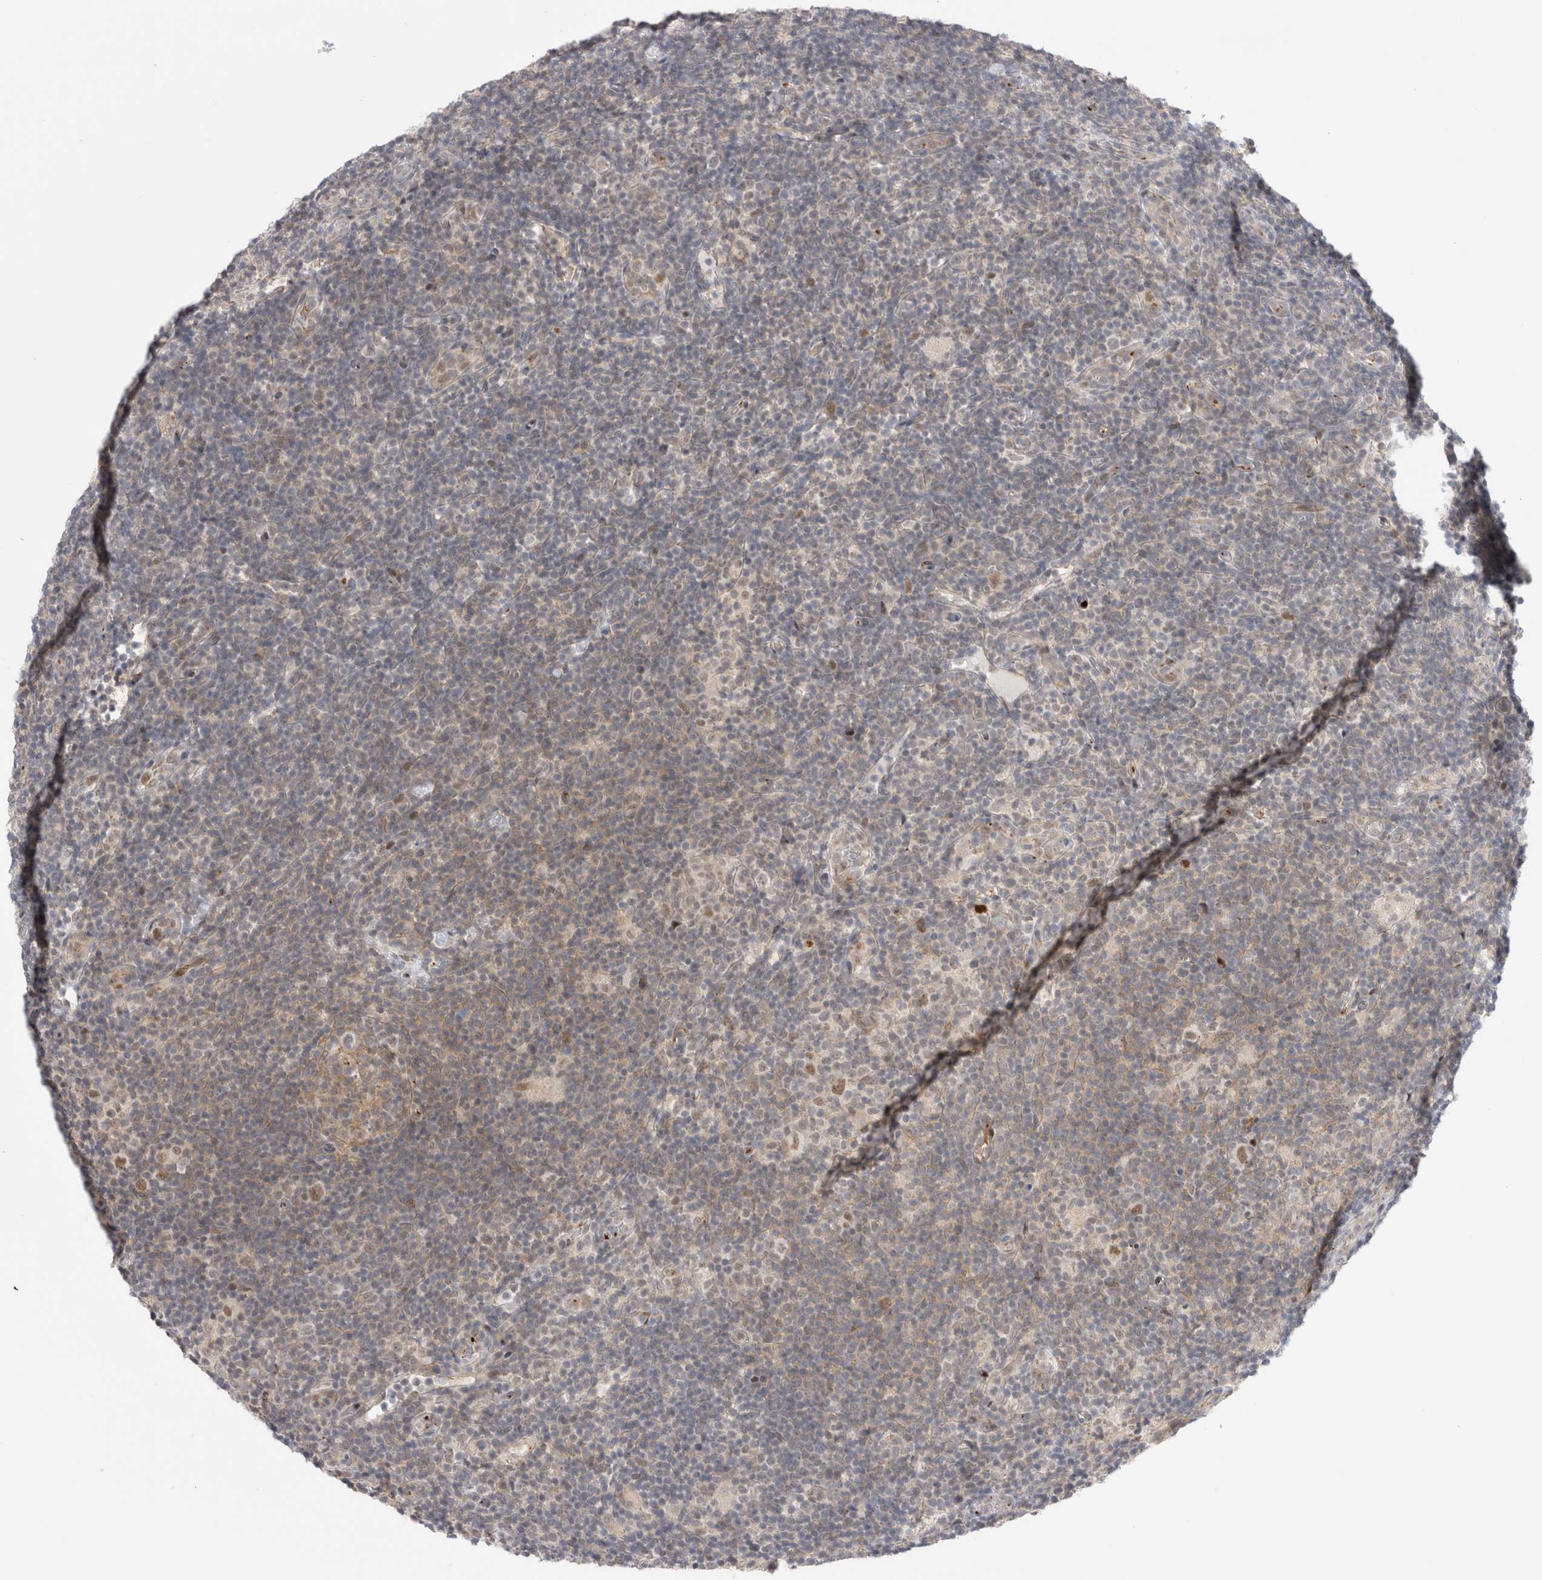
{"staining": {"intensity": "weak", "quantity": ">75%", "location": "nuclear"}, "tissue": "lymphoma", "cell_type": "Tumor cells", "image_type": "cancer", "snomed": [{"axis": "morphology", "description": "Hodgkin's disease, NOS"}, {"axis": "topography", "description": "Lymph node"}], "caption": "The photomicrograph displays immunohistochemical staining of Hodgkin's disease. There is weak nuclear staining is present in approximately >75% of tumor cells.", "gene": "VPS28", "patient": {"sex": "female", "age": 57}}